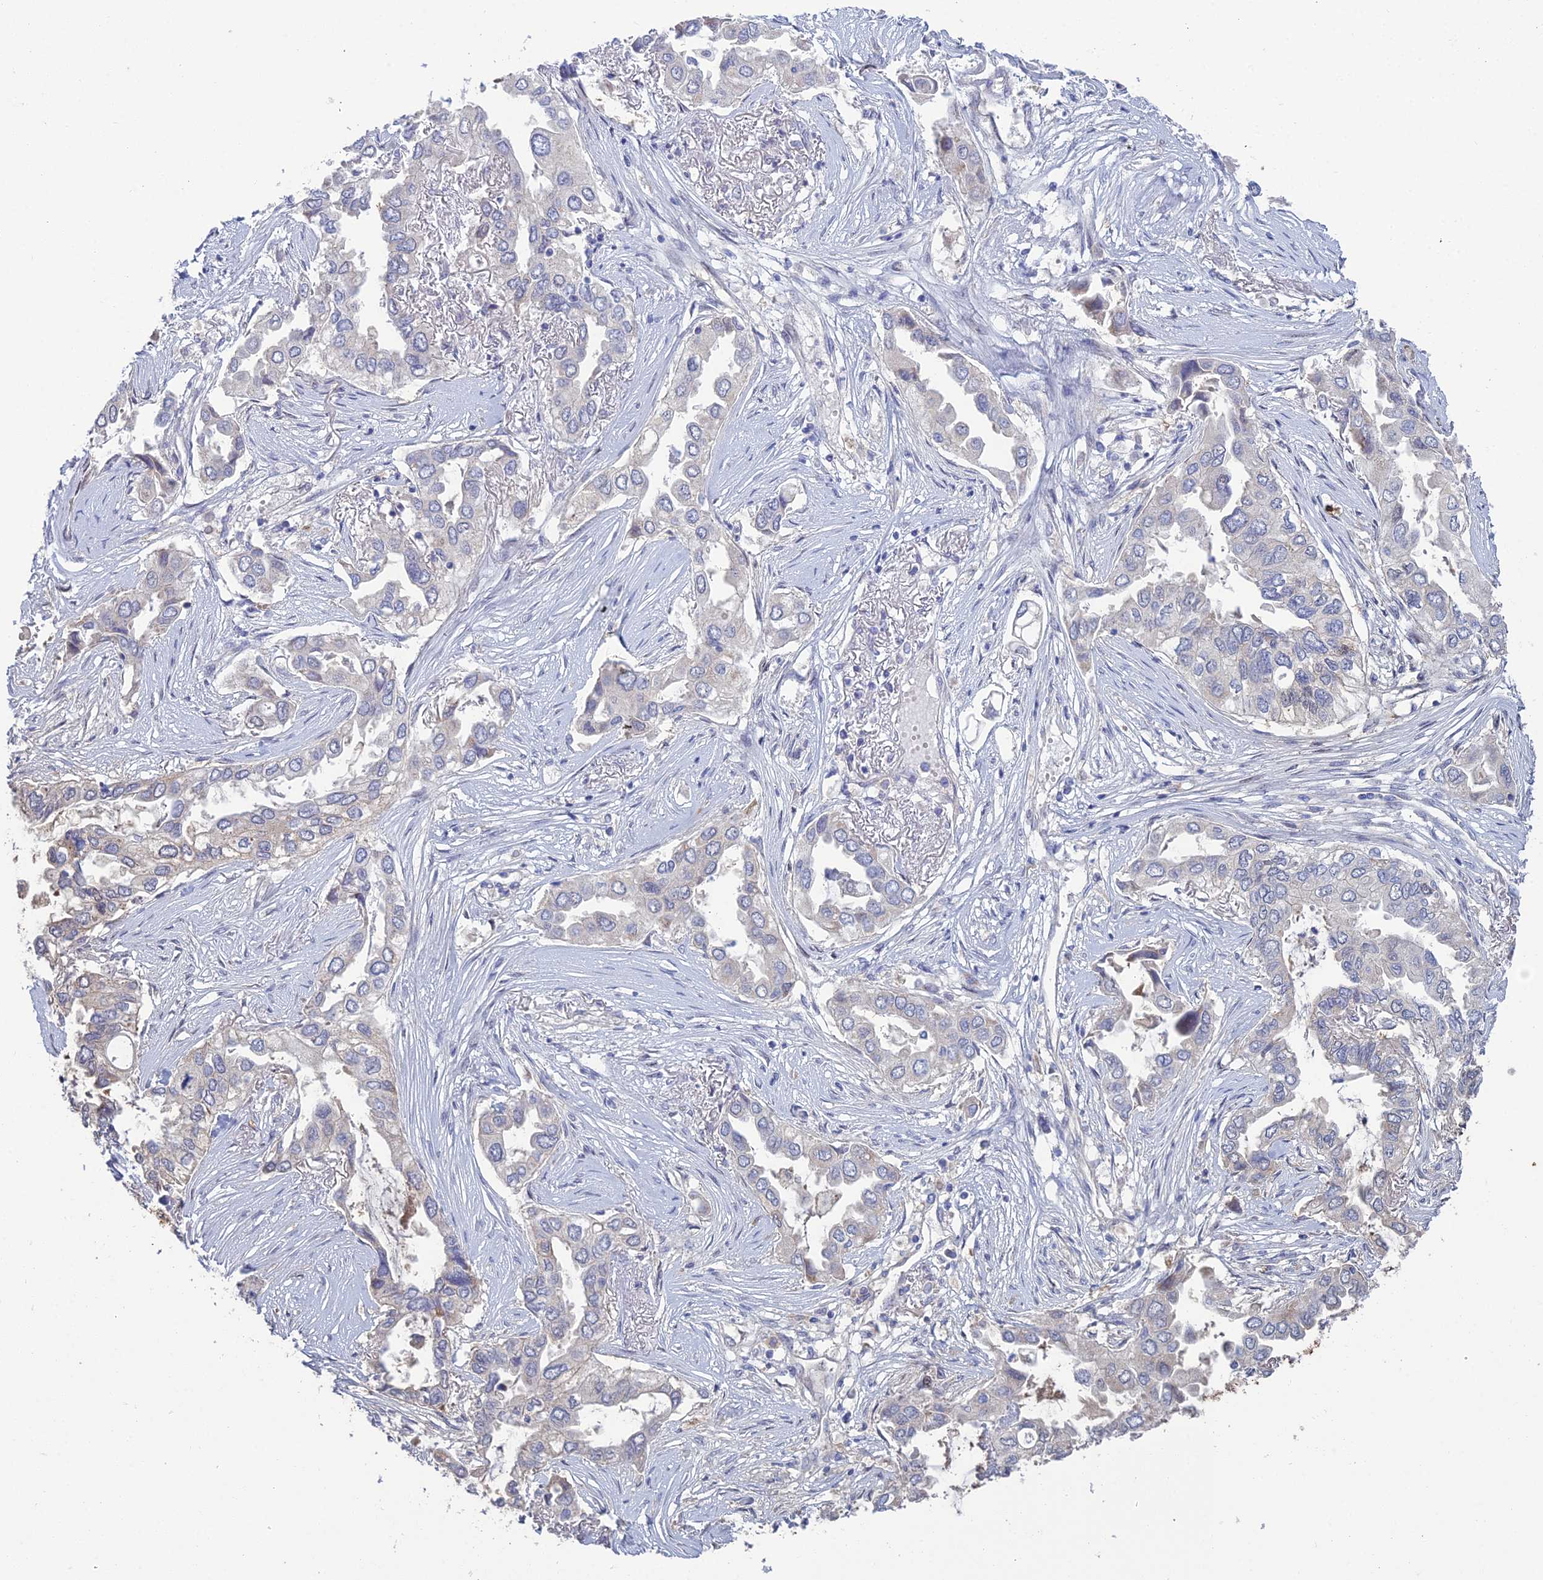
{"staining": {"intensity": "negative", "quantity": "none", "location": "none"}, "tissue": "lung cancer", "cell_type": "Tumor cells", "image_type": "cancer", "snomed": [{"axis": "morphology", "description": "Adenocarcinoma, NOS"}, {"axis": "topography", "description": "Lung"}], "caption": "The photomicrograph shows no significant staining in tumor cells of lung cancer.", "gene": "ARL16", "patient": {"sex": "female", "age": 76}}